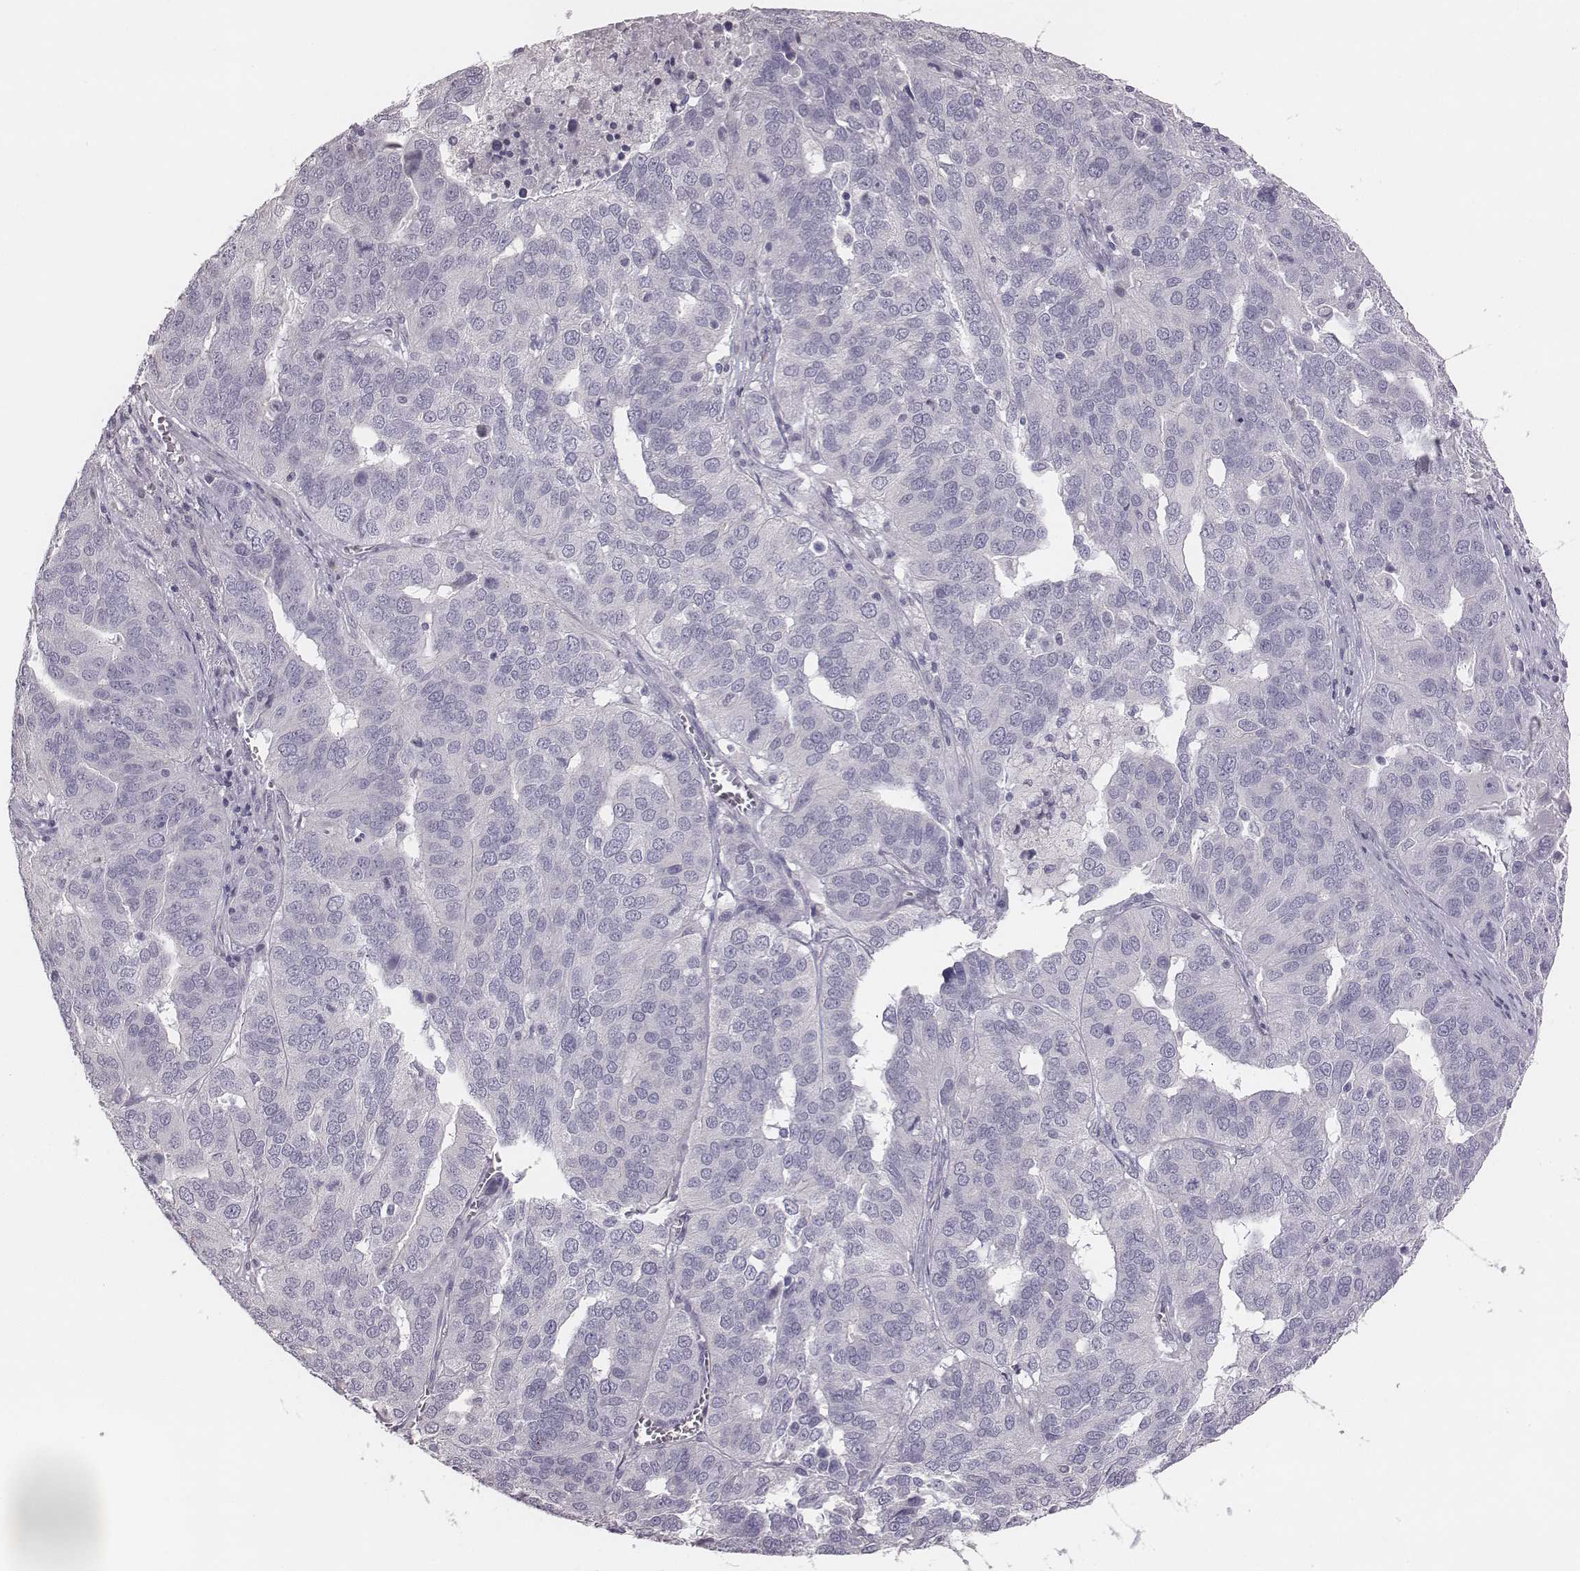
{"staining": {"intensity": "negative", "quantity": "none", "location": "none"}, "tissue": "ovarian cancer", "cell_type": "Tumor cells", "image_type": "cancer", "snomed": [{"axis": "morphology", "description": "Carcinoma, endometroid"}, {"axis": "topography", "description": "Soft tissue"}, {"axis": "topography", "description": "Ovary"}], "caption": "Immunohistochemistry (IHC) image of human ovarian endometroid carcinoma stained for a protein (brown), which exhibits no staining in tumor cells.", "gene": "C6orf58", "patient": {"sex": "female", "age": 52}}